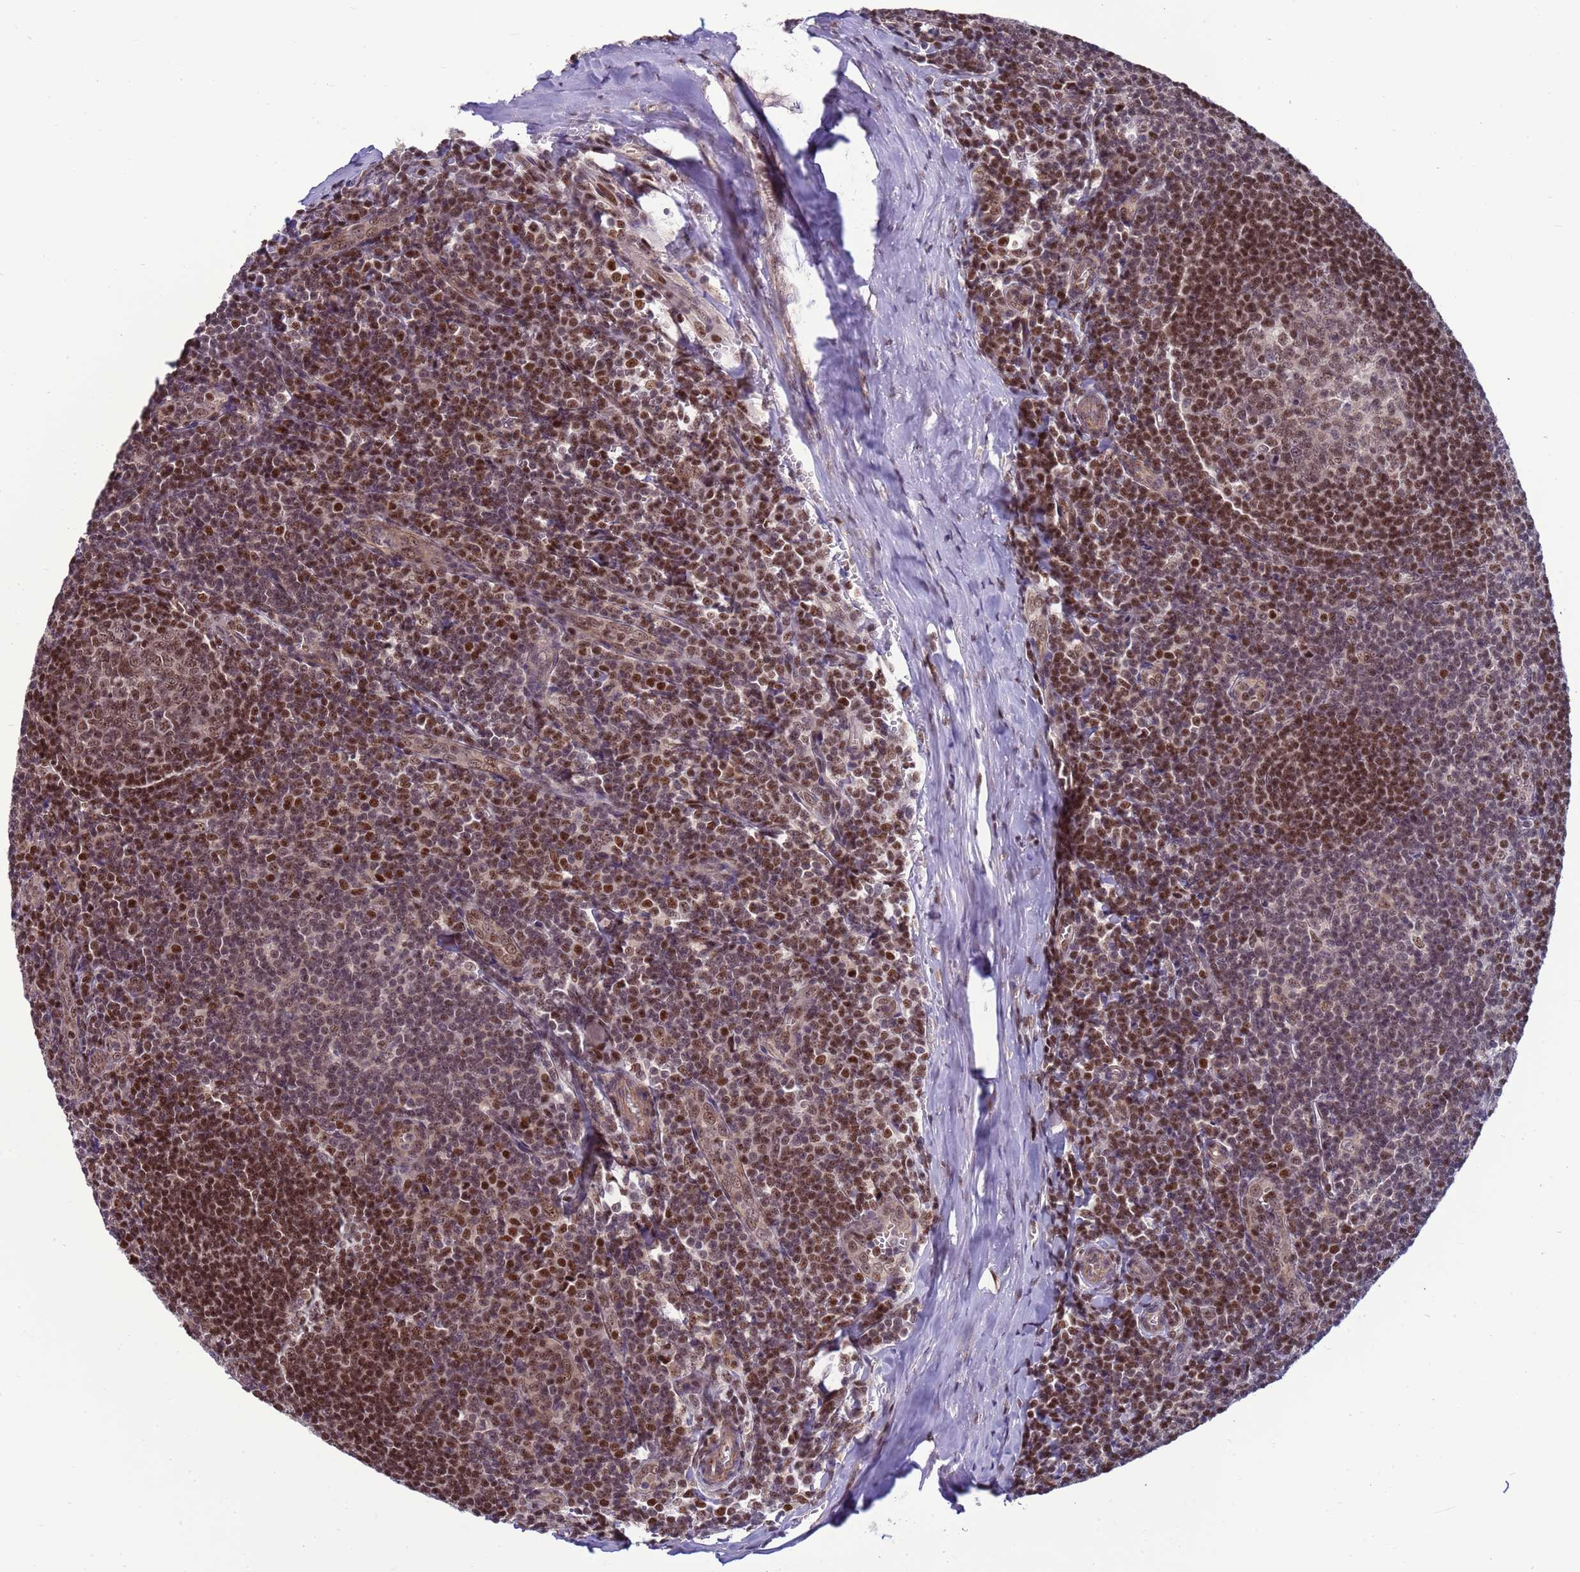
{"staining": {"intensity": "moderate", "quantity": ">75%", "location": "nuclear"}, "tissue": "tonsil", "cell_type": "Germinal center cells", "image_type": "normal", "snomed": [{"axis": "morphology", "description": "Normal tissue, NOS"}, {"axis": "topography", "description": "Tonsil"}], "caption": "Moderate nuclear protein staining is present in about >75% of germinal center cells in tonsil. The staining was performed using DAB (3,3'-diaminobenzidine) to visualize the protein expression in brown, while the nuclei were stained in blue with hematoxylin (Magnification: 20x).", "gene": "NSL1", "patient": {"sex": "male", "age": 27}}